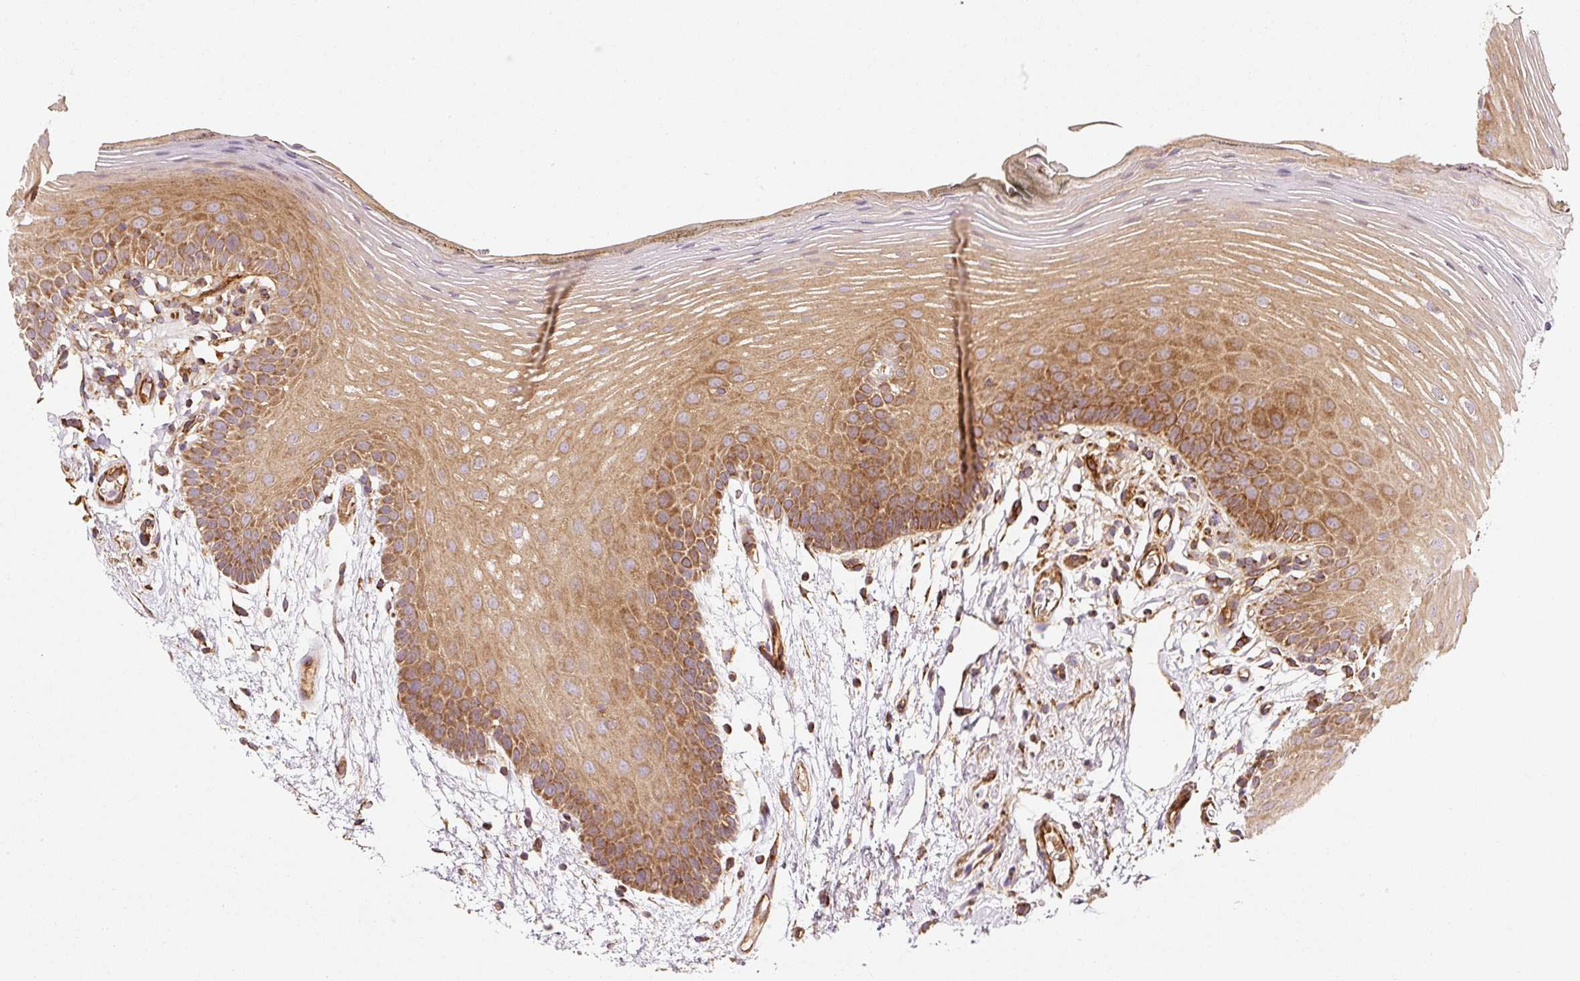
{"staining": {"intensity": "moderate", "quantity": ">75%", "location": "cytoplasmic/membranous"}, "tissue": "oral mucosa", "cell_type": "Squamous epithelial cells", "image_type": "normal", "snomed": [{"axis": "morphology", "description": "Normal tissue, NOS"}, {"axis": "morphology", "description": "Squamous cell carcinoma, NOS"}, {"axis": "topography", "description": "Oral tissue"}, {"axis": "topography", "description": "Head-Neck"}], "caption": "Immunohistochemistry photomicrograph of normal human oral mucosa stained for a protein (brown), which demonstrates medium levels of moderate cytoplasmic/membranous expression in about >75% of squamous epithelial cells.", "gene": "ISCU", "patient": {"sex": "female", "age": 81}}